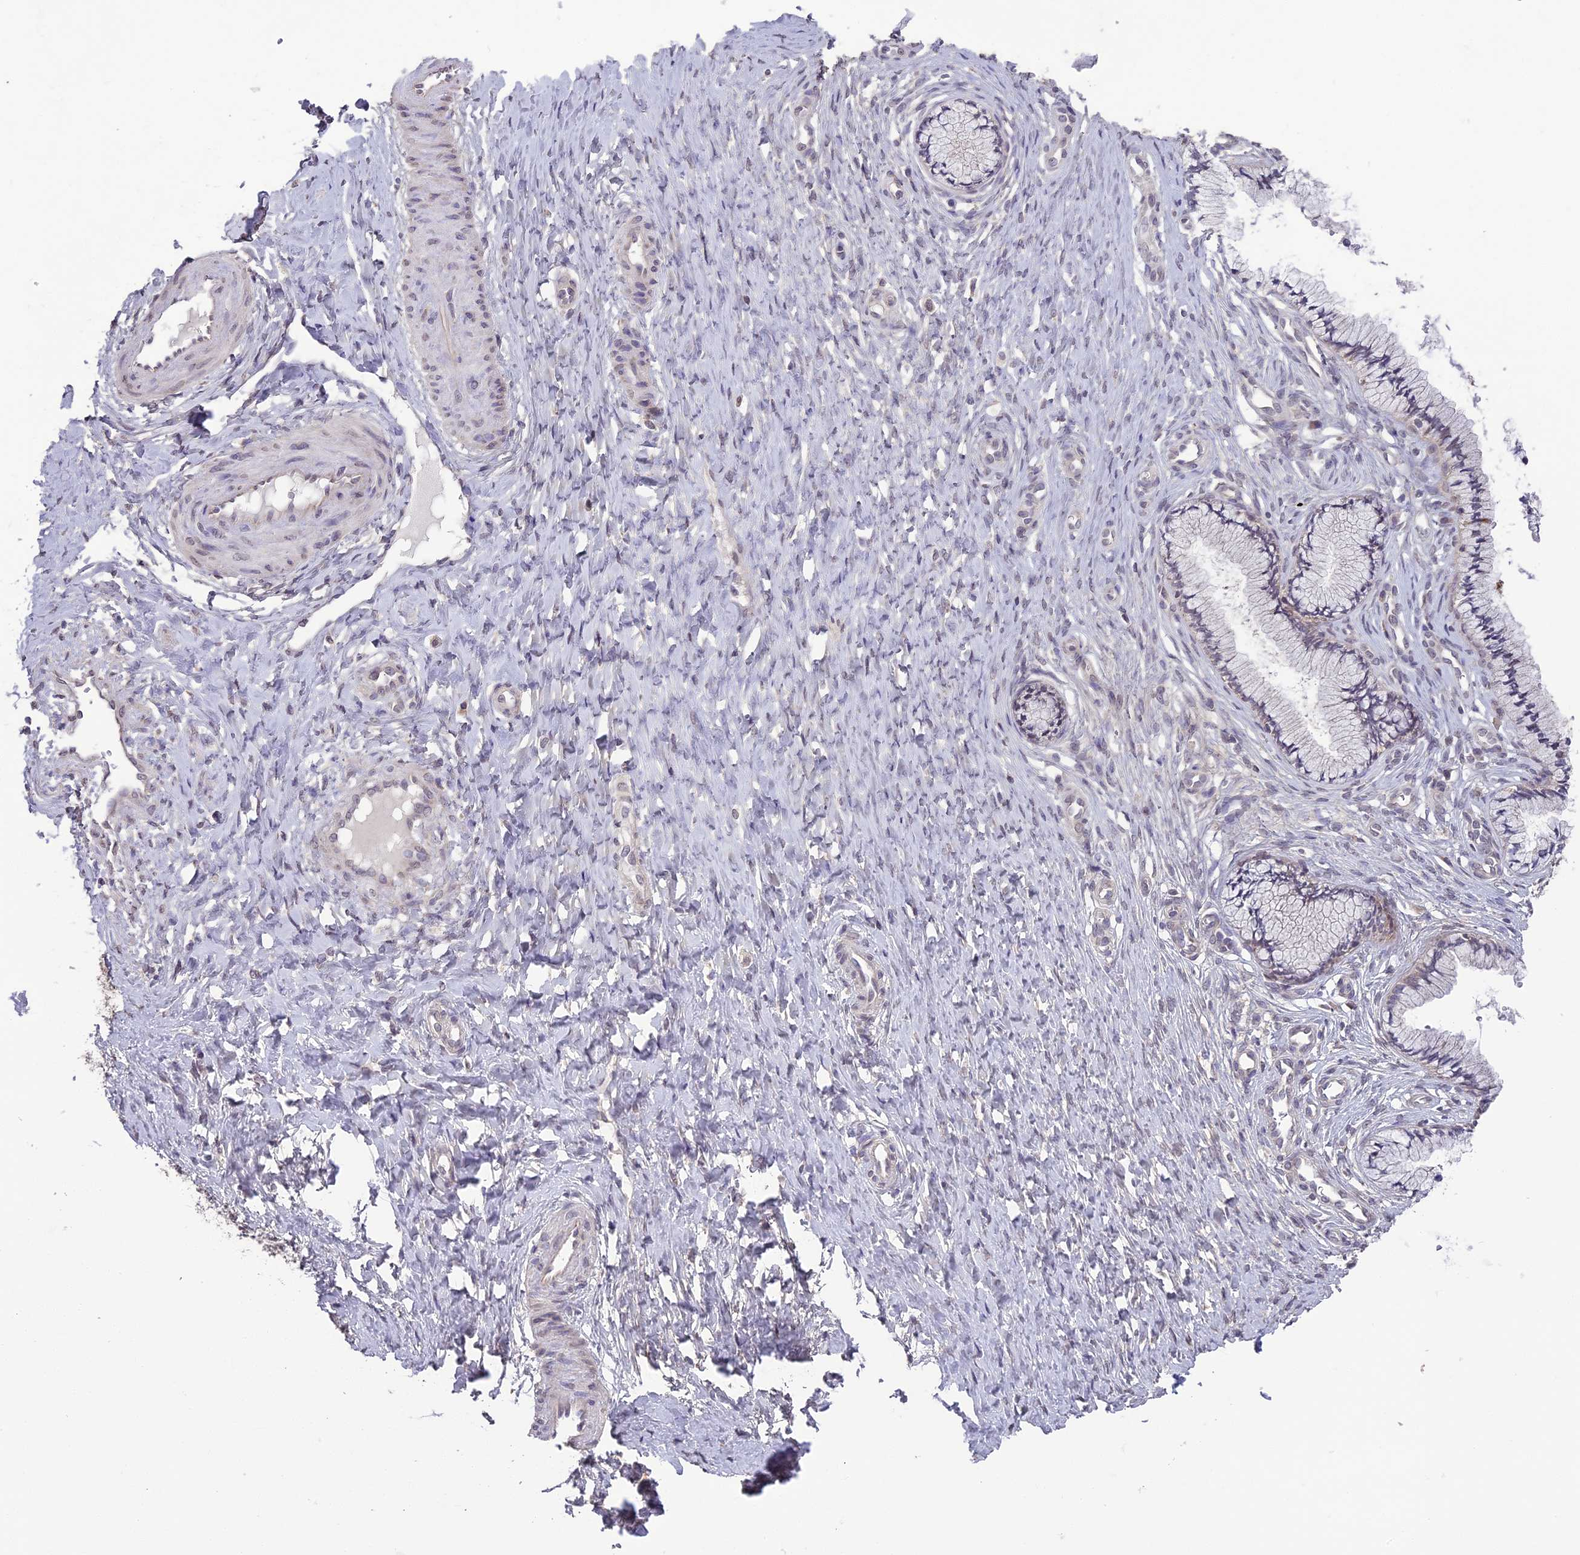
{"staining": {"intensity": "negative", "quantity": "none", "location": "none"}, "tissue": "cervix", "cell_type": "Glandular cells", "image_type": "normal", "snomed": [{"axis": "morphology", "description": "Normal tissue, NOS"}, {"axis": "topography", "description": "Cervix"}], "caption": "High power microscopy image of an IHC histopathology image of normal cervix, revealing no significant positivity in glandular cells.", "gene": "ERG28", "patient": {"sex": "female", "age": 36}}